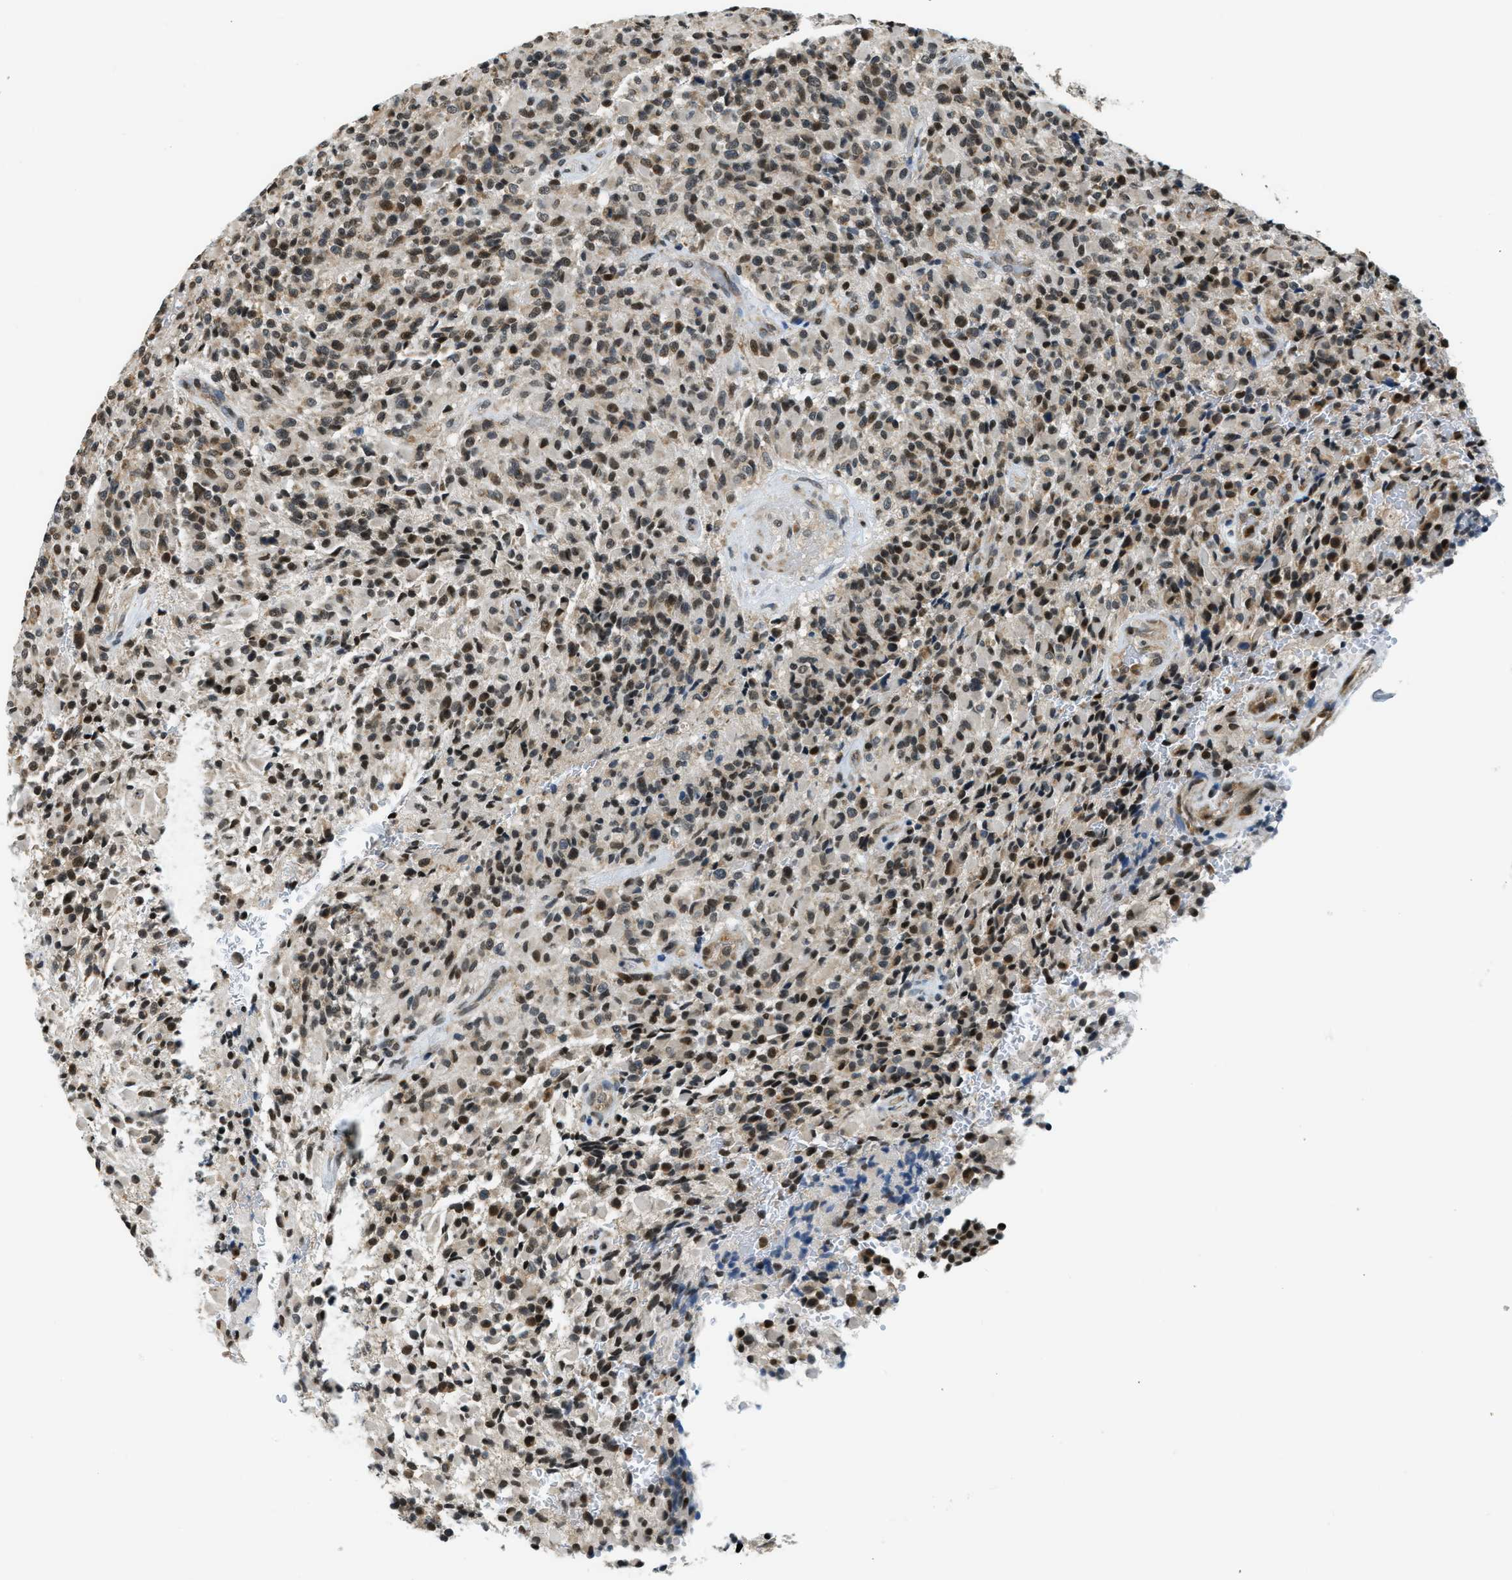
{"staining": {"intensity": "strong", "quantity": "25%-75%", "location": "nuclear"}, "tissue": "glioma", "cell_type": "Tumor cells", "image_type": "cancer", "snomed": [{"axis": "morphology", "description": "Glioma, malignant, High grade"}, {"axis": "topography", "description": "Brain"}], "caption": "Immunohistochemistry photomicrograph of human glioma stained for a protein (brown), which shows high levels of strong nuclear positivity in approximately 25%-75% of tumor cells.", "gene": "RAB11FIP1", "patient": {"sex": "male", "age": 71}}